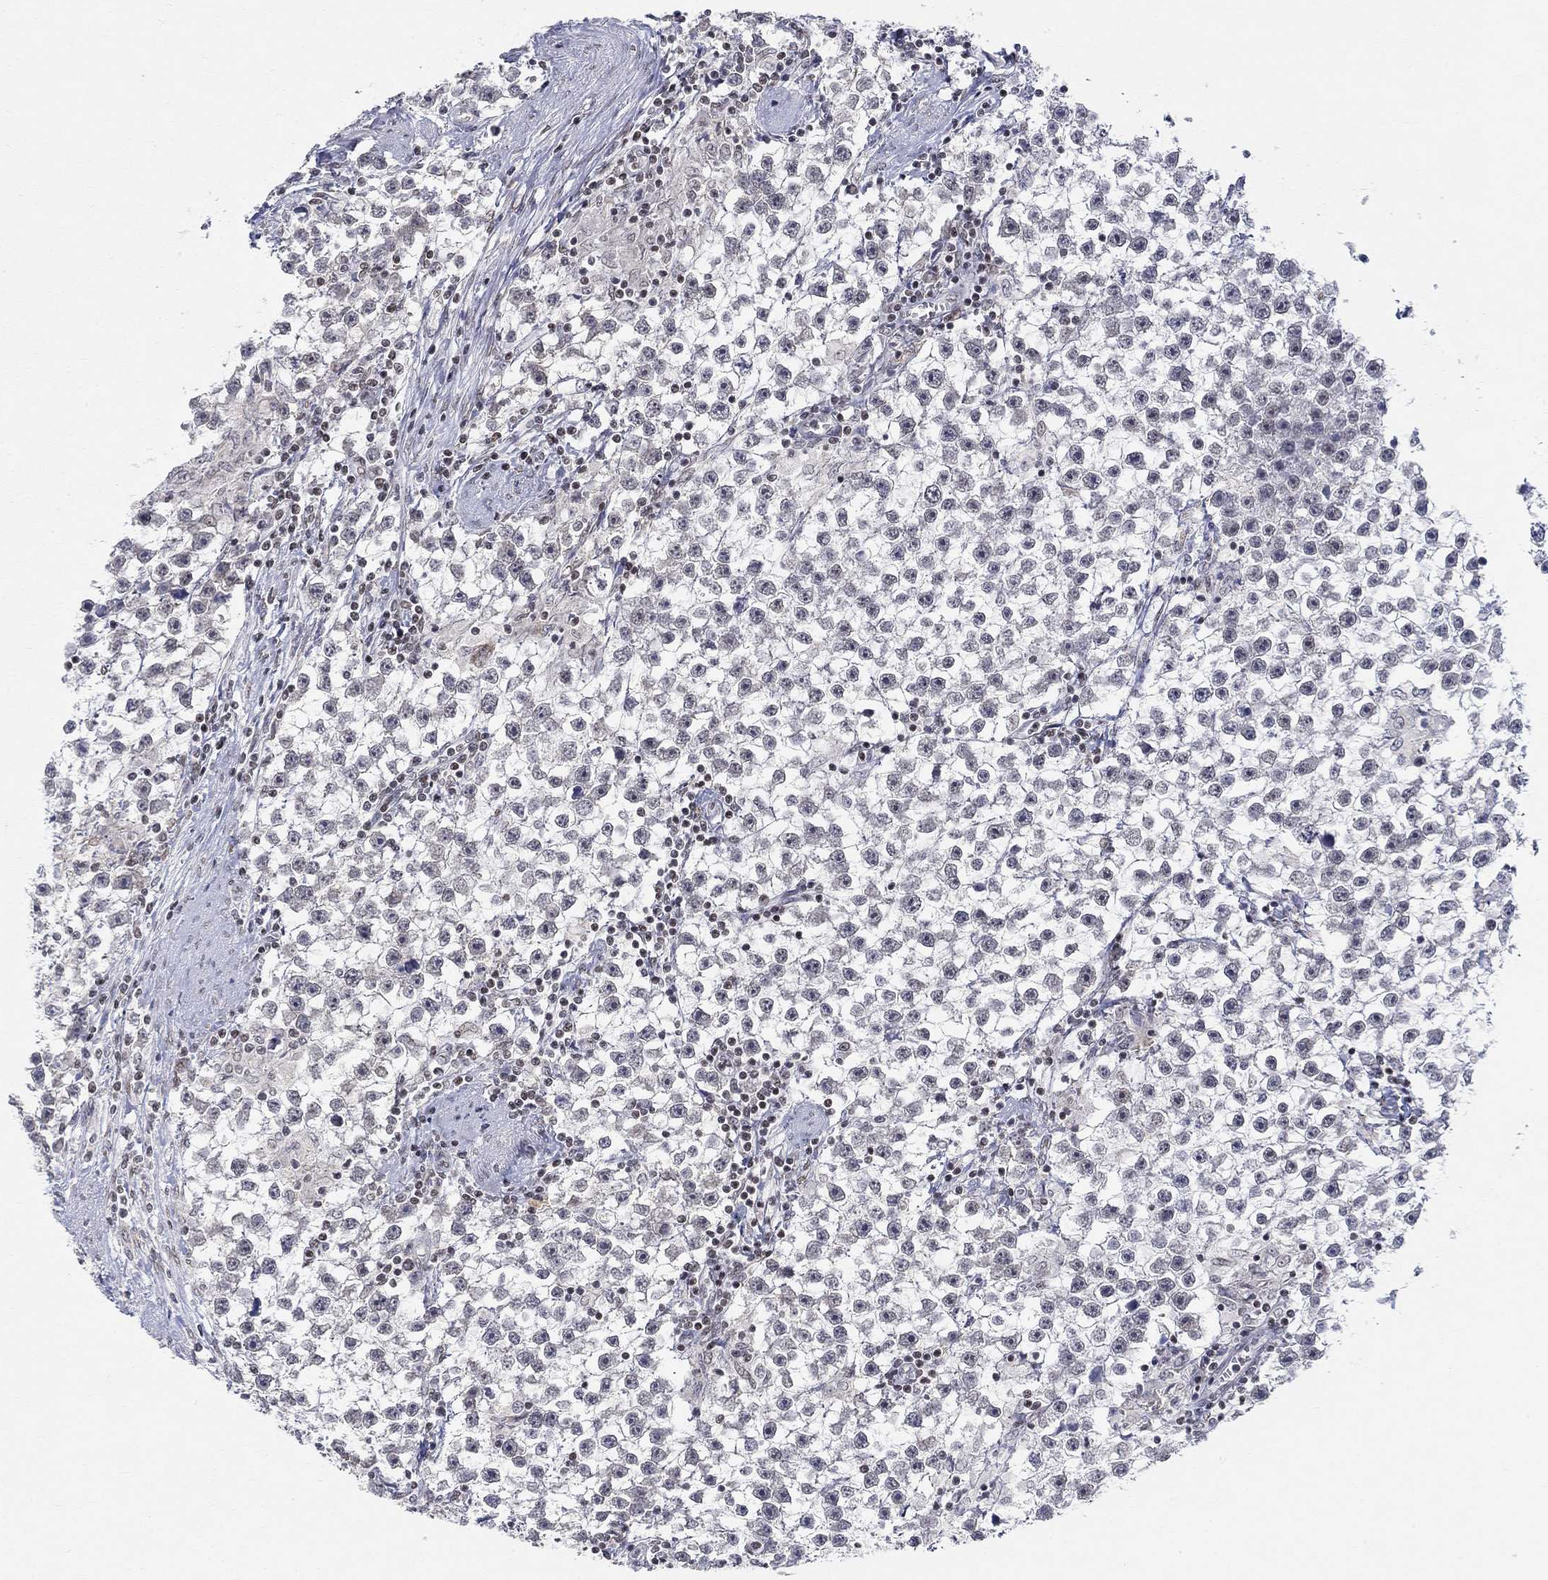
{"staining": {"intensity": "negative", "quantity": "none", "location": "none"}, "tissue": "testis cancer", "cell_type": "Tumor cells", "image_type": "cancer", "snomed": [{"axis": "morphology", "description": "Seminoma, NOS"}, {"axis": "topography", "description": "Testis"}], "caption": "Seminoma (testis) was stained to show a protein in brown. There is no significant expression in tumor cells. (DAB IHC with hematoxylin counter stain).", "gene": "KLF12", "patient": {"sex": "male", "age": 59}}